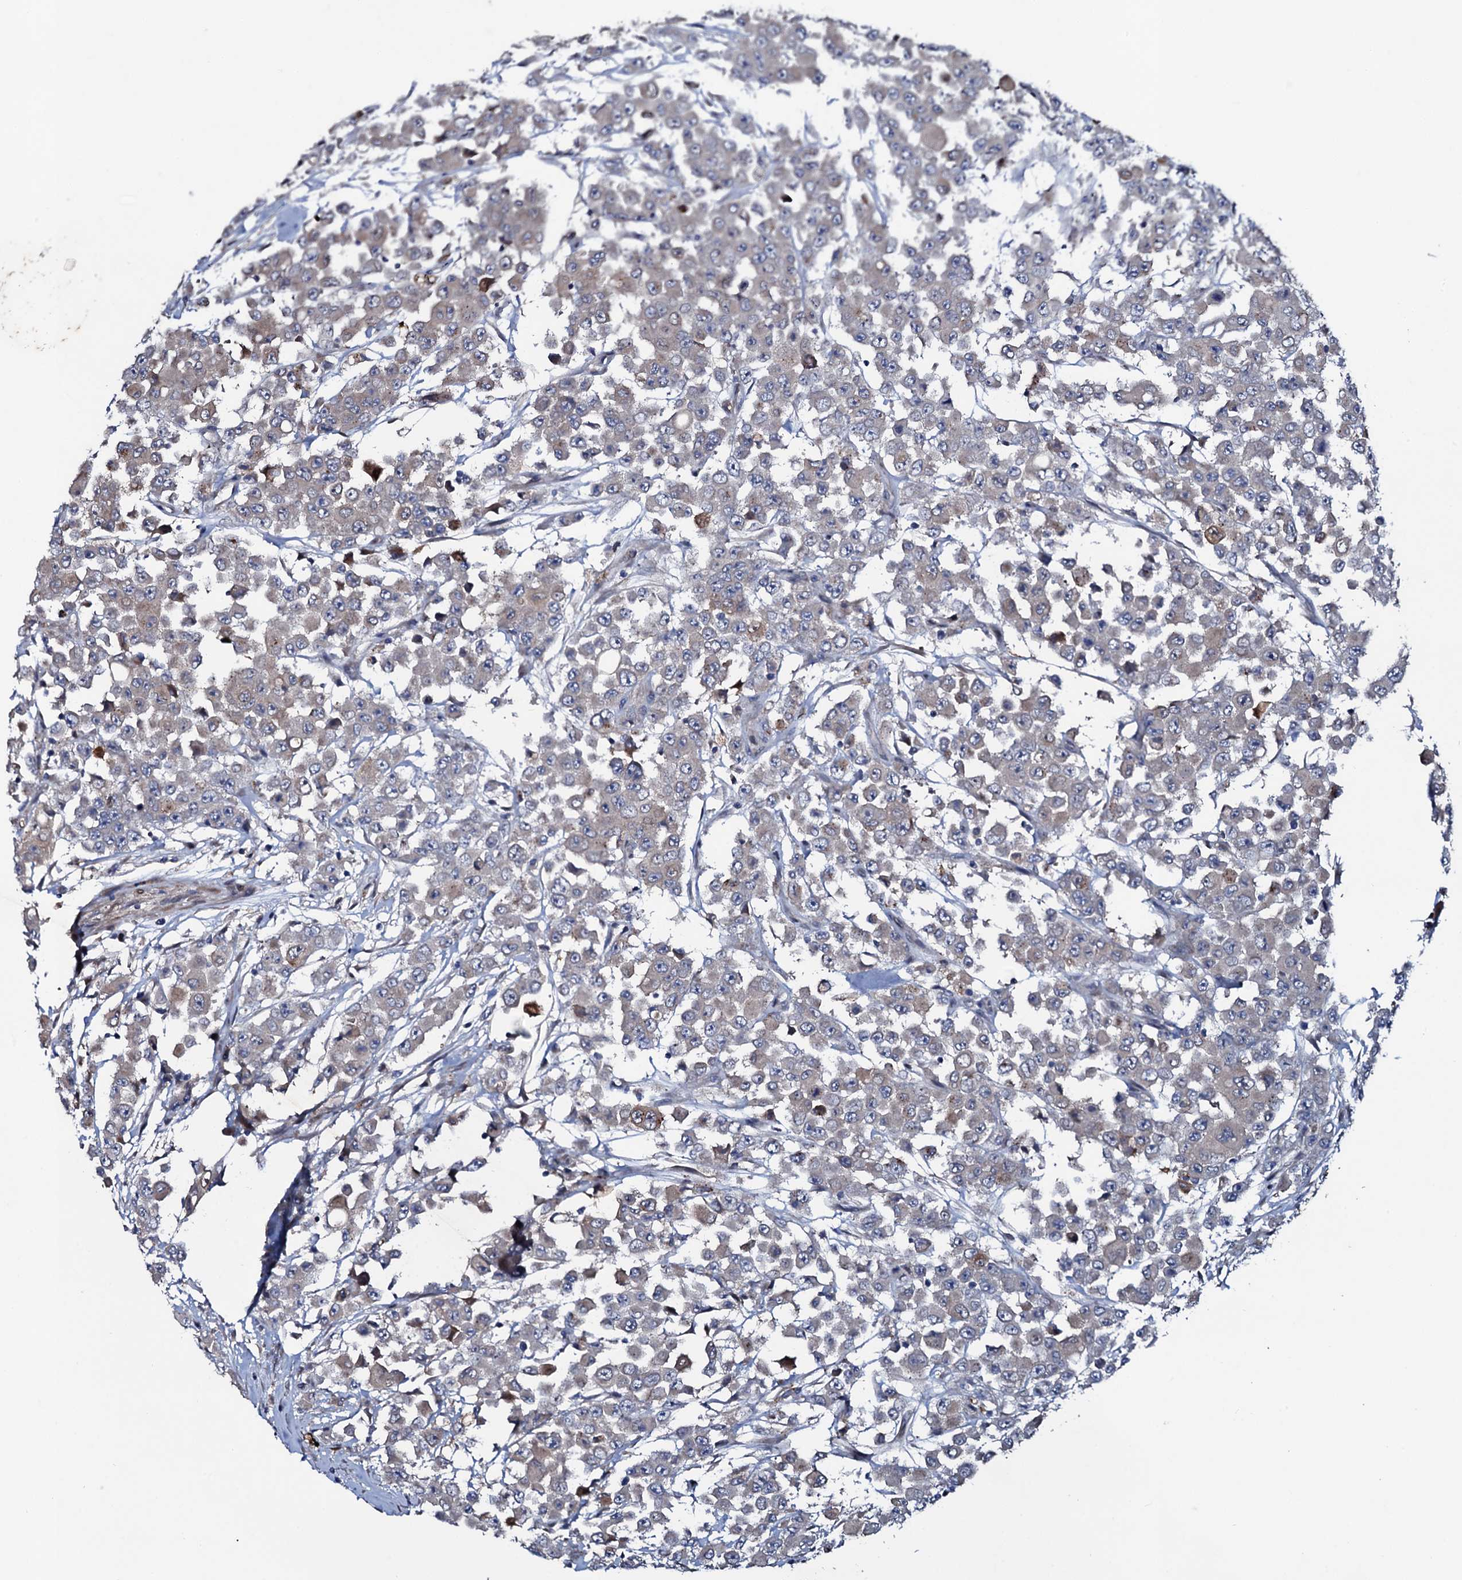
{"staining": {"intensity": "weak", "quantity": "<25%", "location": "cytoplasmic/membranous"}, "tissue": "colorectal cancer", "cell_type": "Tumor cells", "image_type": "cancer", "snomed": [{"axis": "morphology", "description": "Adenocarcinoma, NOS"}, {"axis": "topography", "description": "Colon"}], "caption": "Image shows no significant protein staining in tumor cells of adenocarcinoma (colorectal).", "gene": "COG6", "patient": {"sex": "male", "age": 51}}